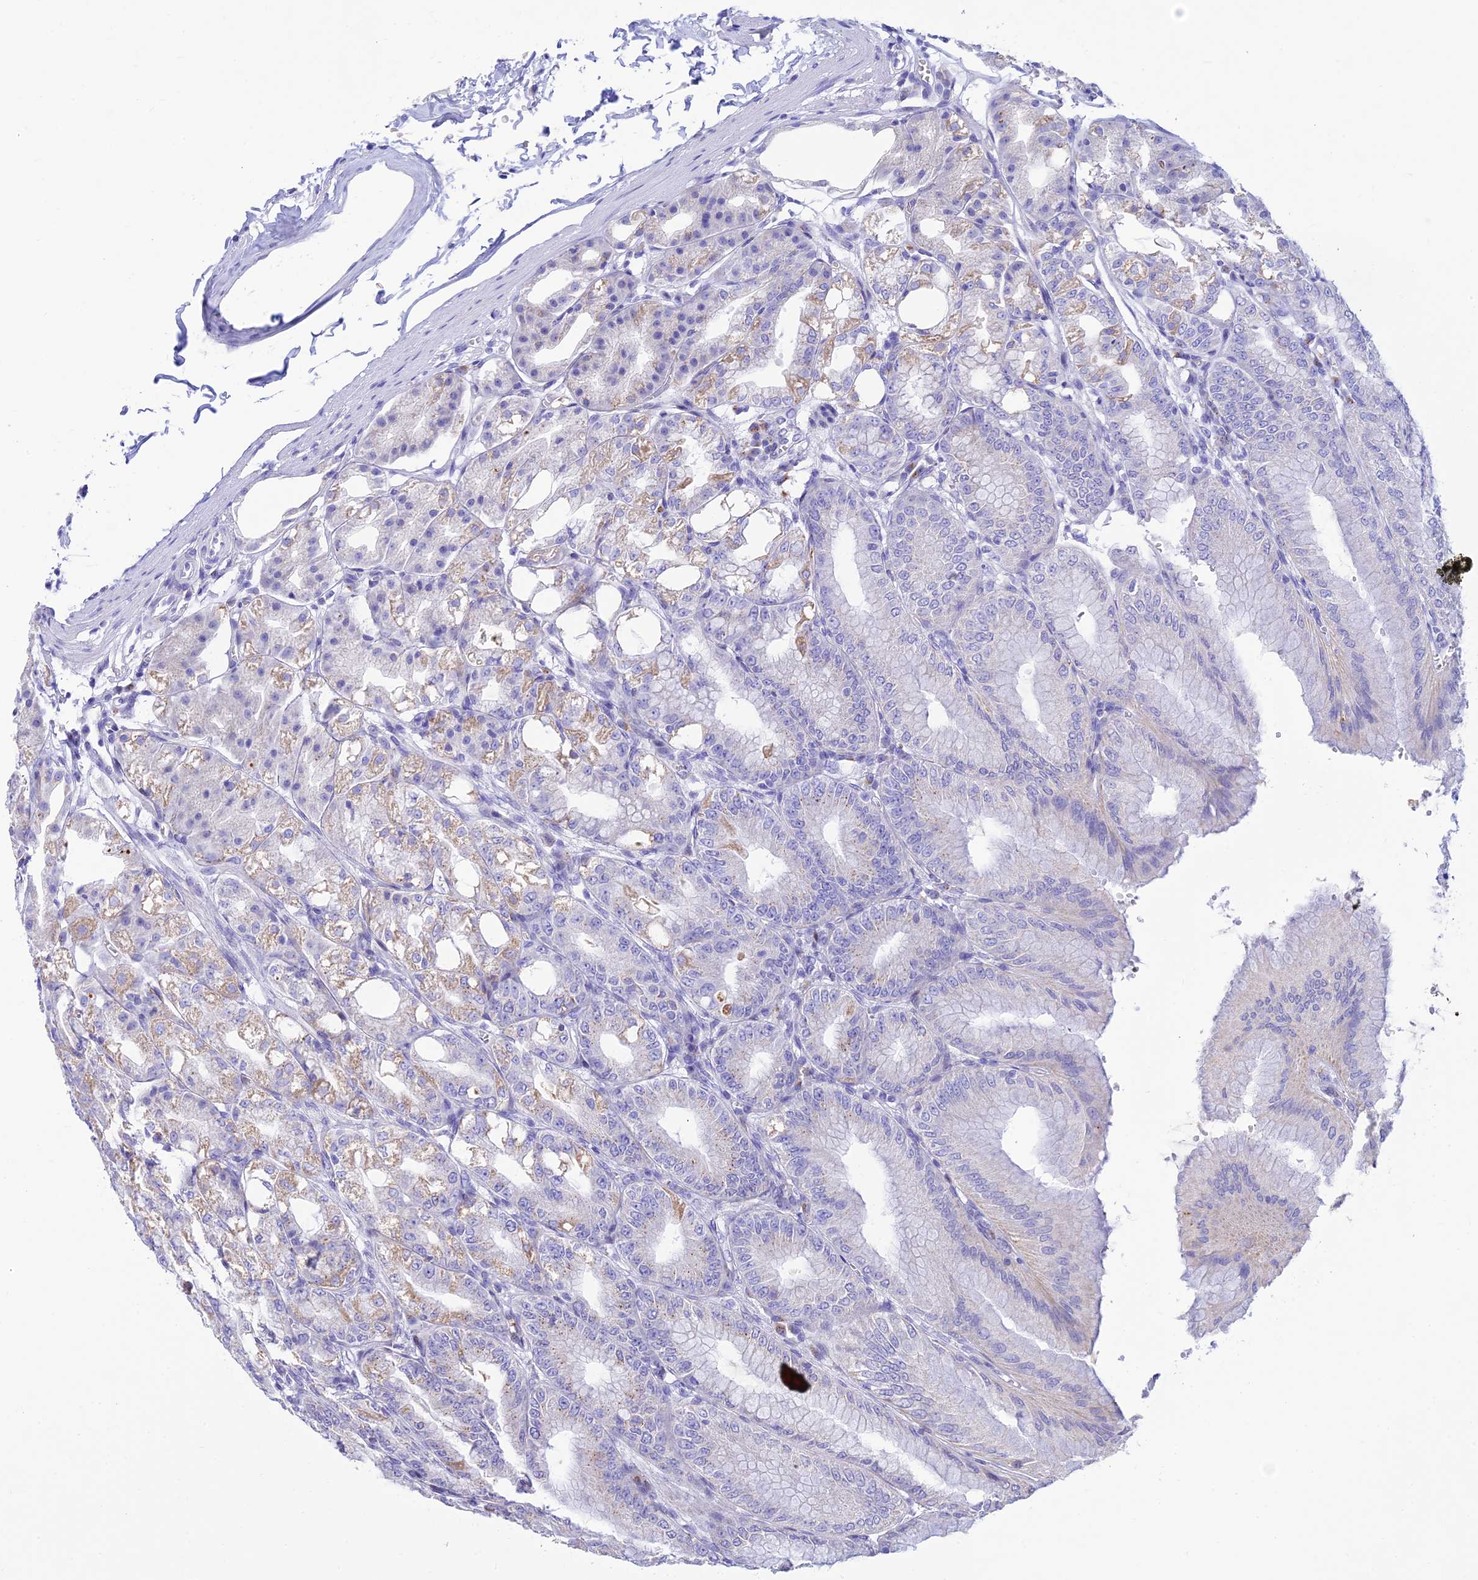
{"staining": {"intensity": "moderate", "quantity": "<25%", "location": "cytoplasmic/membranous"}, "tissue": "stomach", "cell_type": "Glandular cells", "image_type": "normal", "snomed": [{"axis": "morphology", "description": "Normal tissue, NOS"}, {"axis": "topography", "description": "Stomach, lower"}], "caption": "Immunohistochemical staining of unremarkable human stomach demonstrates low levels of moderate cytoplasmic/membranous staining in about <25% of glandular cells. (DAB = brown stain, brightfield microscopy at high magnification).", "gene": "INKA1", "patient": {"sex": "male", "age": 71}}